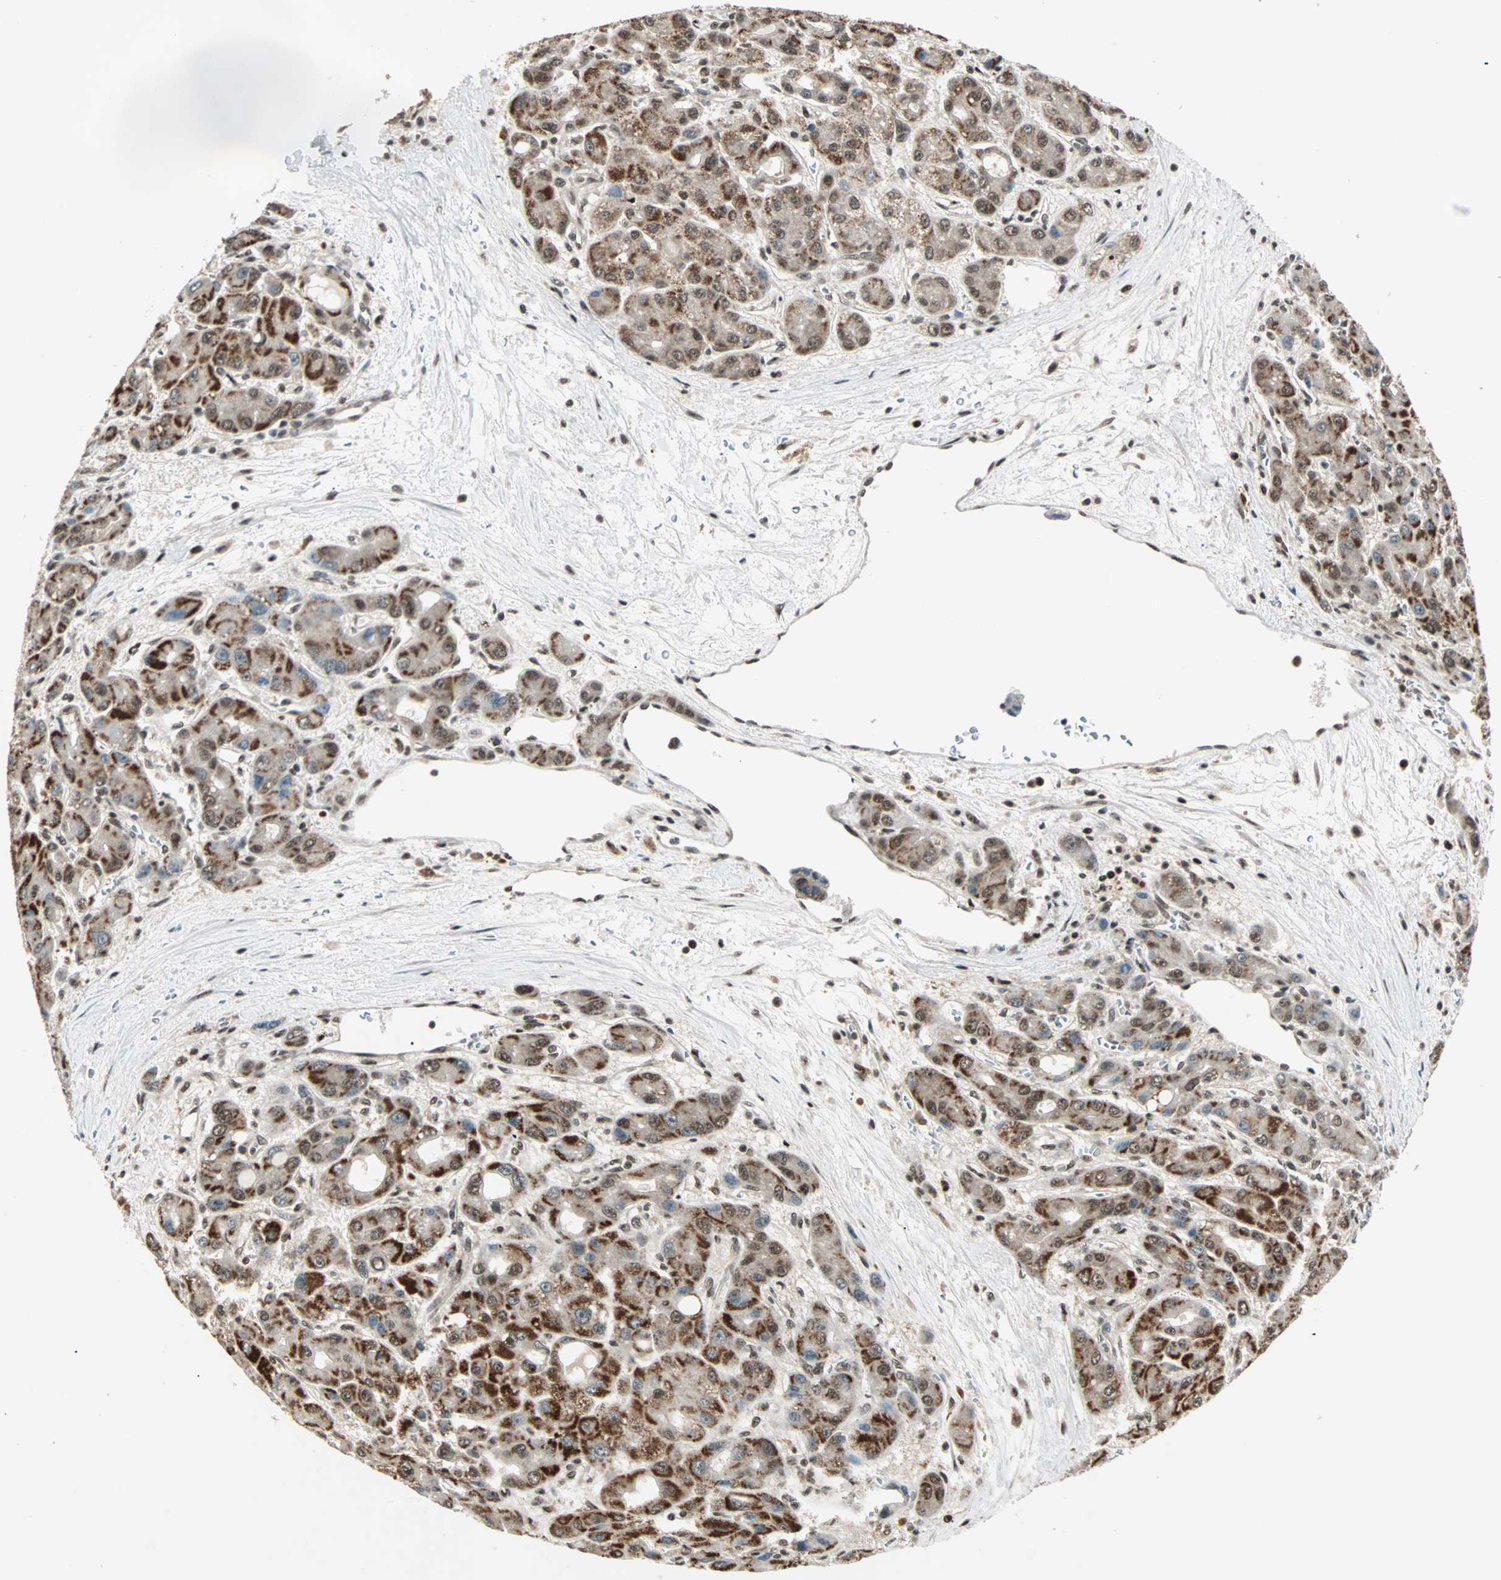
{"staining": {"intensity": "strong", "quantity": ">75%", "location": "cytoplasmic/membranous,nuclear"}, "tissue": "liver cancer", "cell_type": "Tumor cells", "image_type": "cancer", "snomed": [{"axis": "morphology", "description": "Carcinoma, Hepatocellular, NOS"}, {"axis": "topography", "description": "Liver"}], "caption": "A brown stain highlights strong cytoplasmic/membranous and nuclear expression of a protein in liver cancer tumor cells. The staining is performed using DAB brown chromogen to label protein expression. The nuclei are counter-stained blue using hematoxylin.", "gene": "ZNF44", "patient": {"sex": "male", "age": 55}}